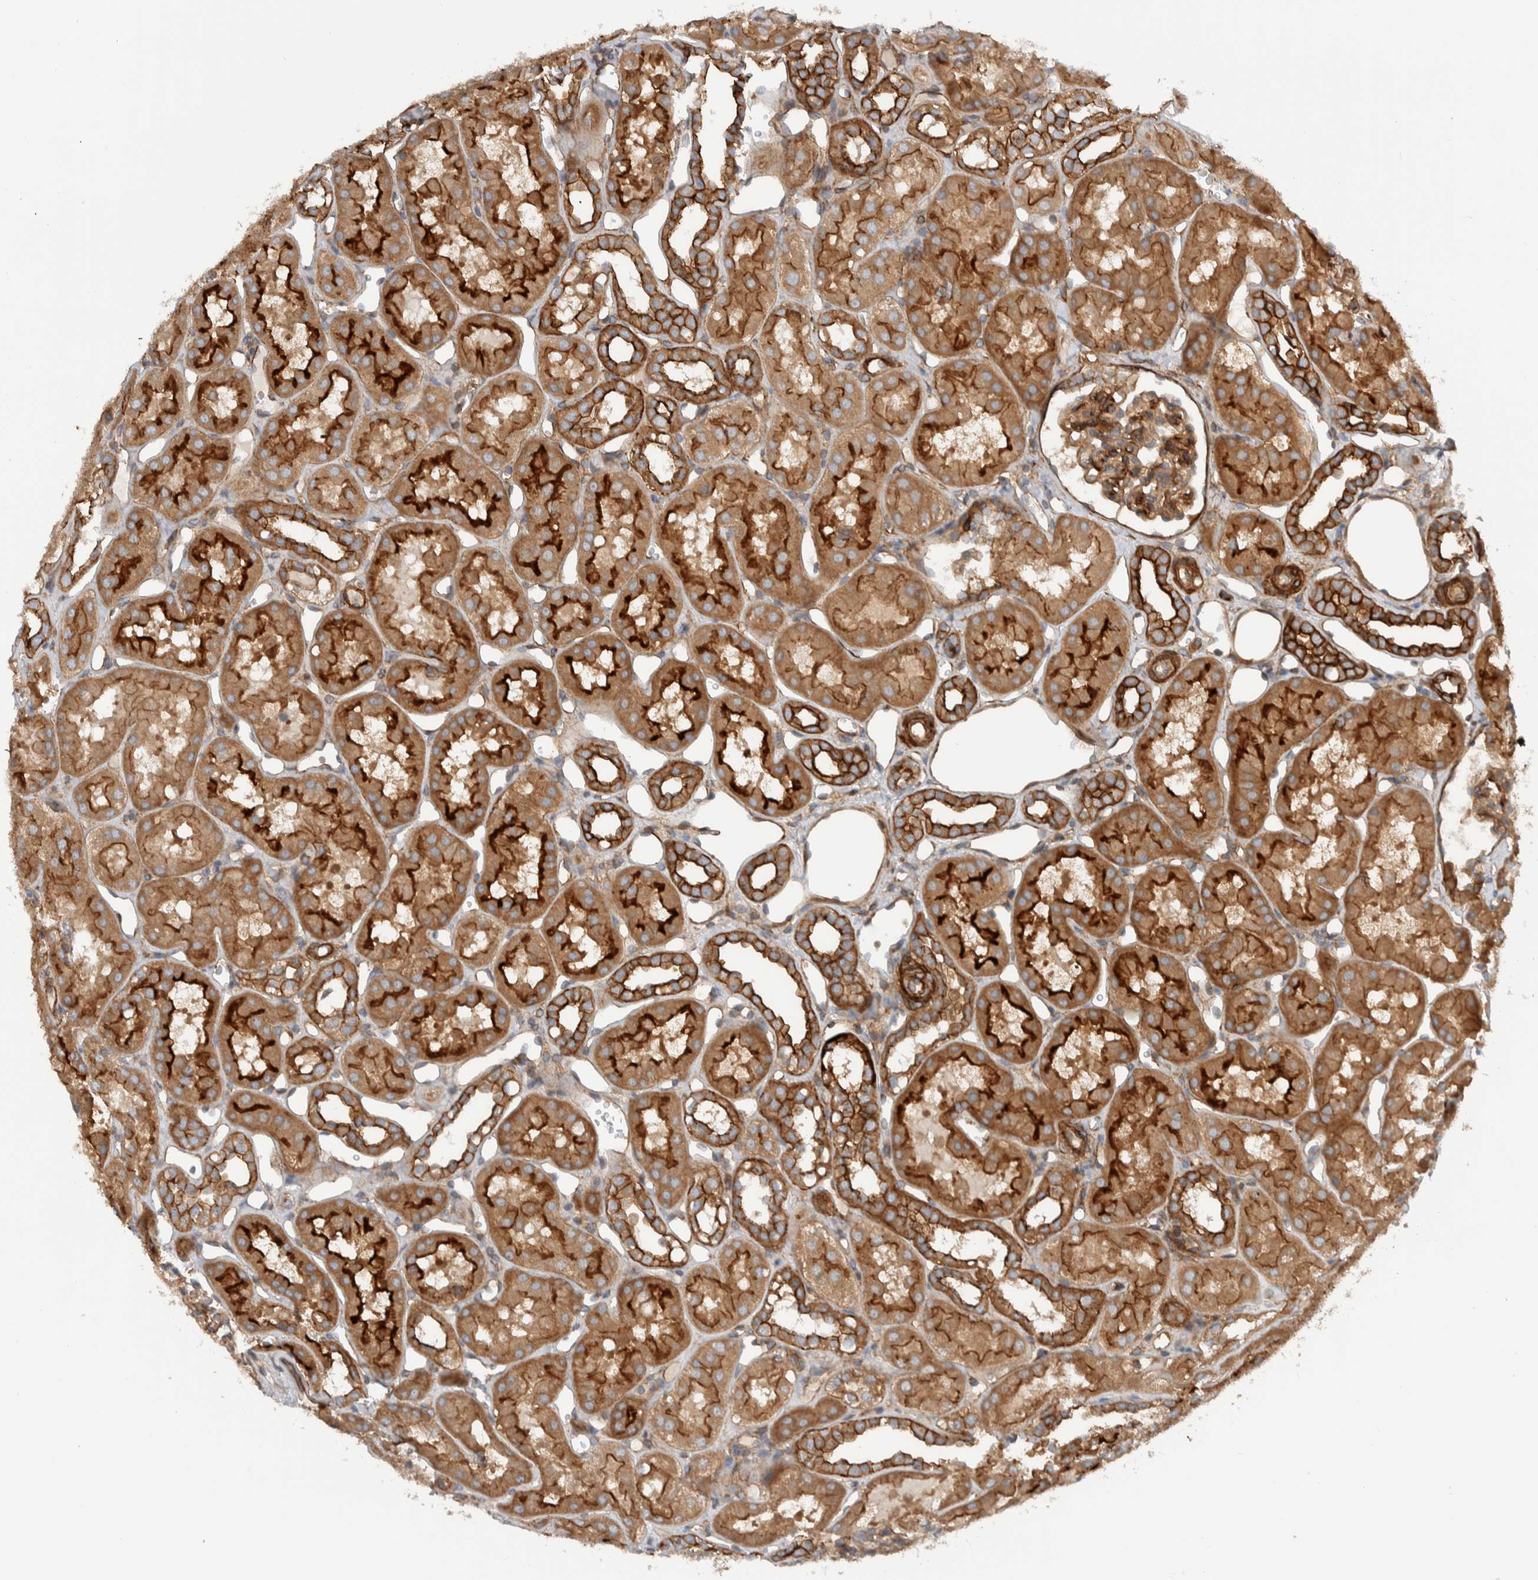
{"staining": {"intensity": "moderate", "quantity": ">75%", "location": "cytoplasmic/membranous"}, "tissue": "kidney", "cell_type": "Cells in glomeruli", "image_type": "normal", "snomed": [{"axis": "morphology", "description": "Normal tissue, NOS"}, {"axis": "topography", "description": "Kidney"}], "caption": "This is a photomicrograph of IHC staining of normal kidney, which shows moderate staining in the cytoplasmic/membranous of cells in glomeruli.", "gene": "MPRIP", "patient": {"sex": "male", "age": 16}}